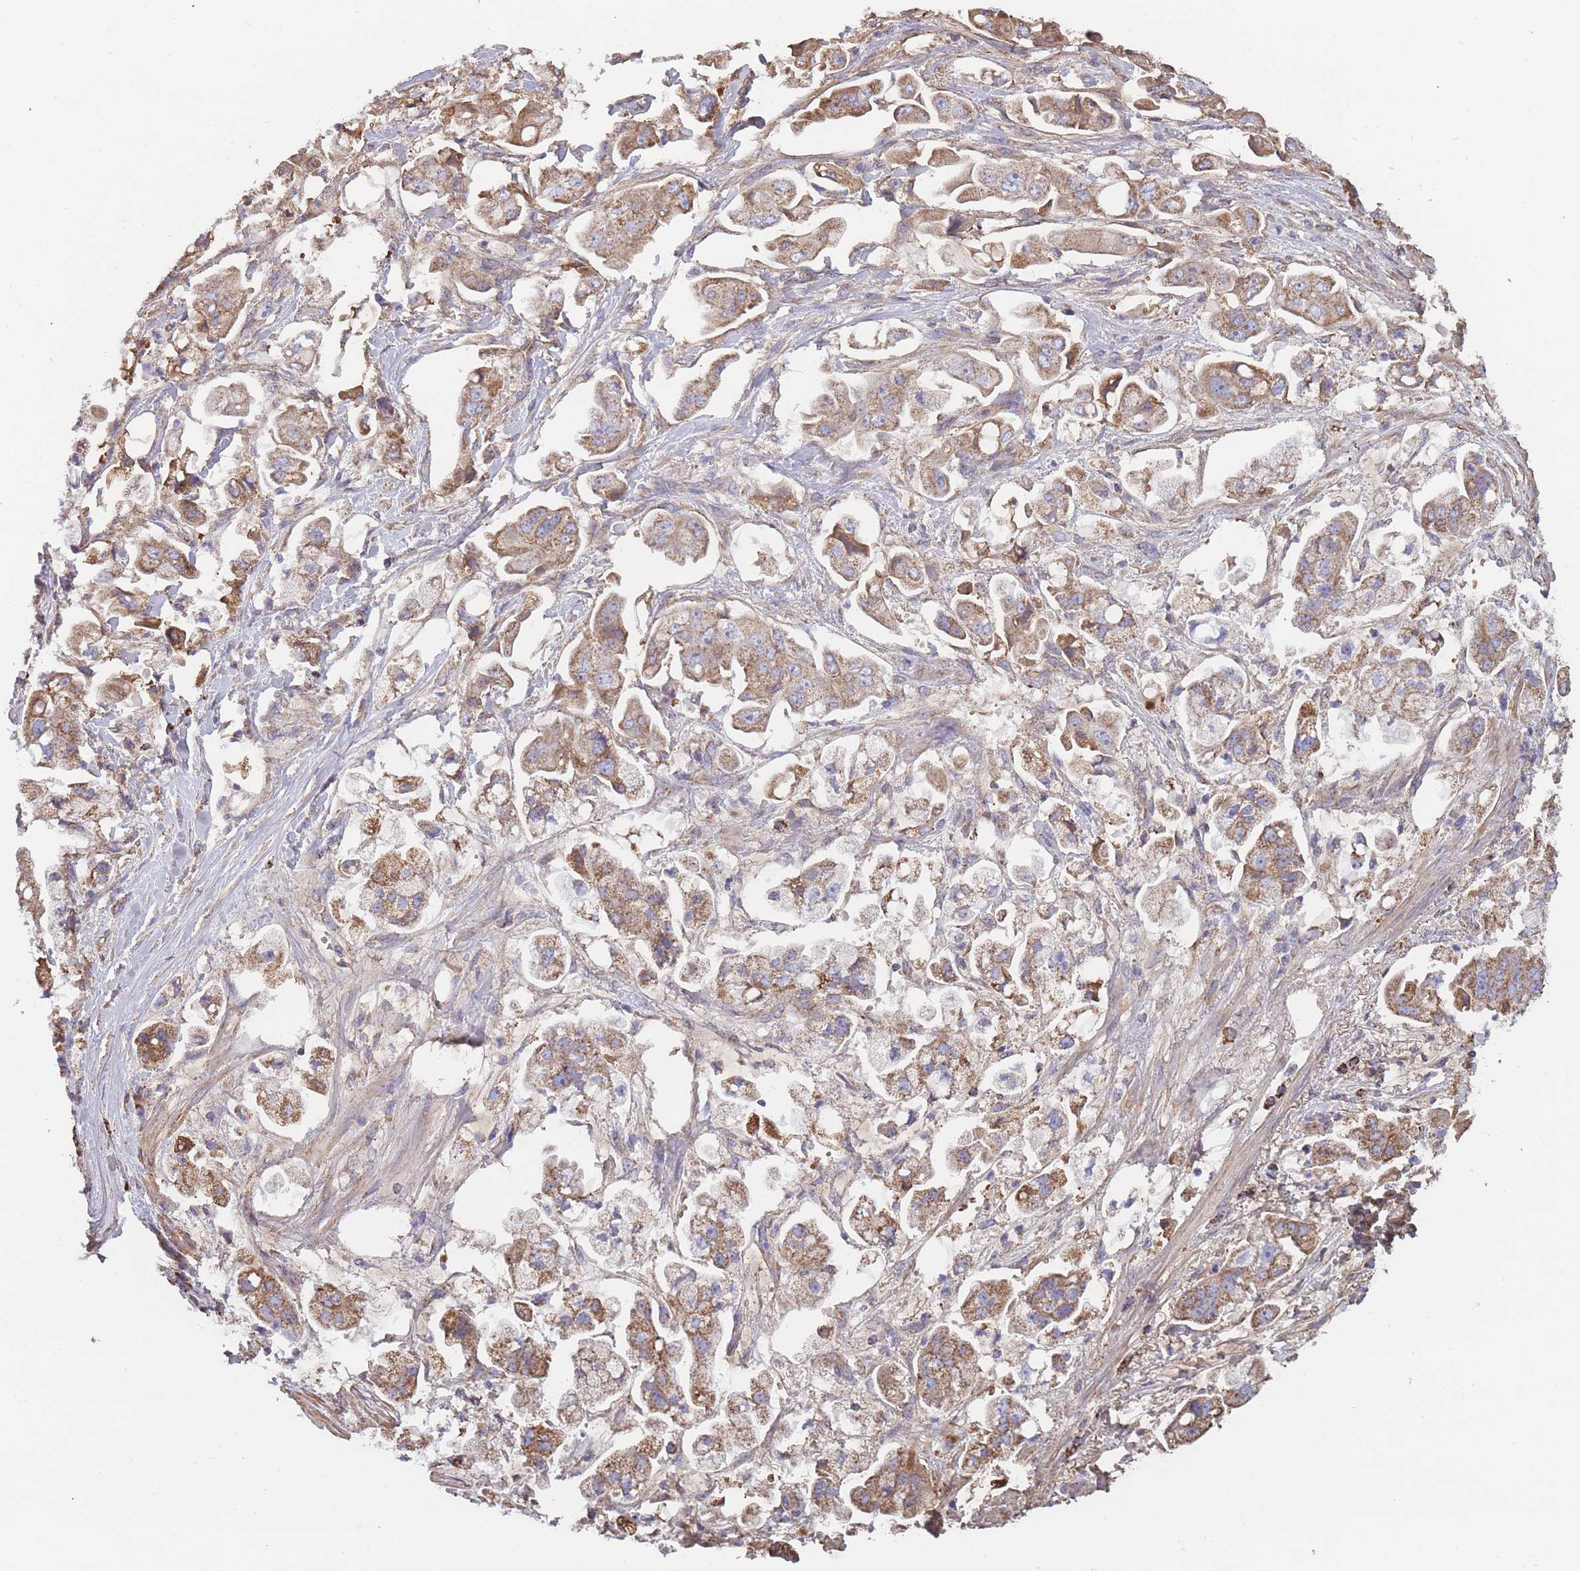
{"staining": {"intensity": "moderate", "quantity": ">75%", "location": "cytoplasmic/membranous"}, "tissue": "stomach cancer", "cell_type": "Tumor cells", "image_type": "cancer", "snomed": [{"axis": "morphology", "description": "Adenocarcinoma, NOS"}, {"axis": "topography", "description": "Stomach"}], "caption": "High-magnification brightfield microscopy of stomach cancer (adenocarcinoma) stained with DAB (3,3'-diaminobenzidine) (brown) and counterstained with hematoxylin (blue). tumor cells exhibit moderate cytoplasmic/membranous staining is present in approximately>75% of cells. (DAB IHC with brightfield microscopy, high magnification).", "gene": "KAT2A", "patient": {"sex": "male", "age": 62}}